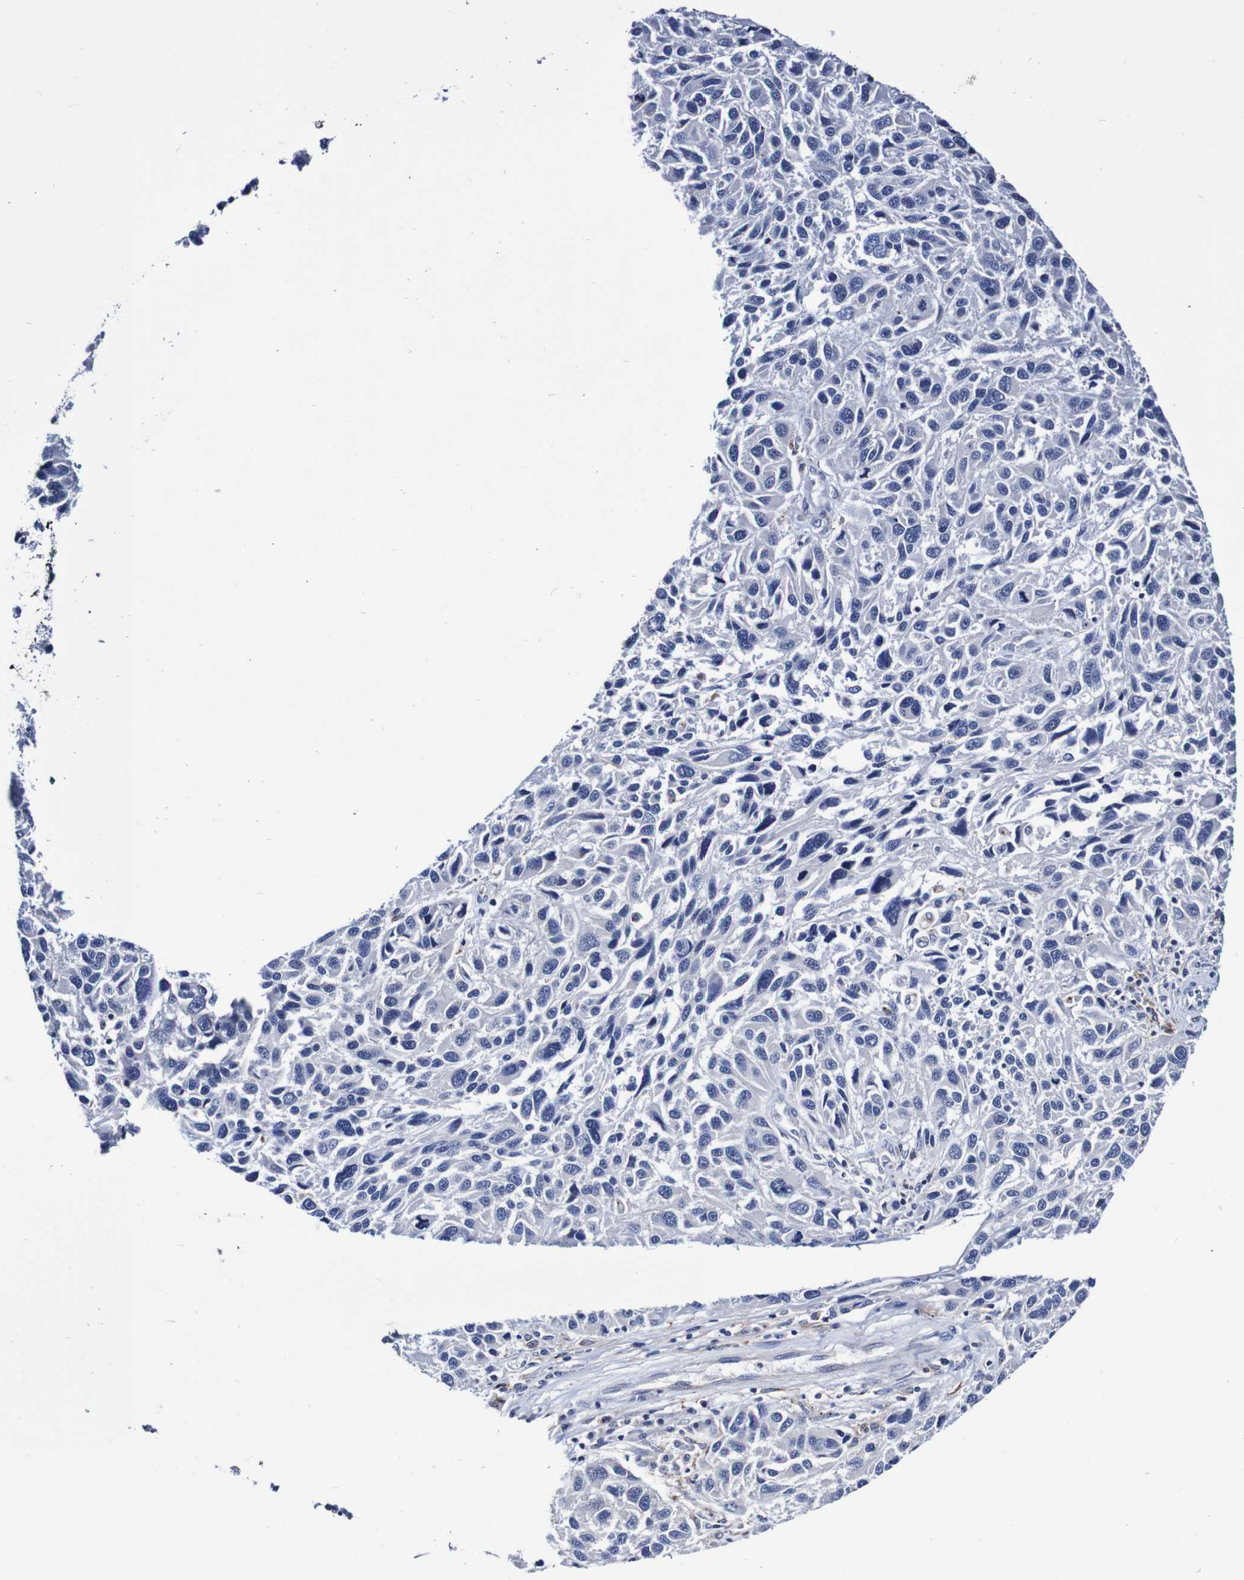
{"staining": {"intensity": "negative", "quantity": "none", "location": "none"}, "tissue": "melanoma", "cell_type": "Tumor cells", "image_type": "cancer", "snomed": [{"axis": "morphology", "description": "Malignant melanoma, NOS"}, {"axis": "topography", "description": "Skin"}], "caption": "This is a histopathology image of immunohistochemistry staining of malignant melanoma, which shows no staining in tumor cells.", "gene": "SEZ6", "patient": {"sex": "male", "age": 53}}